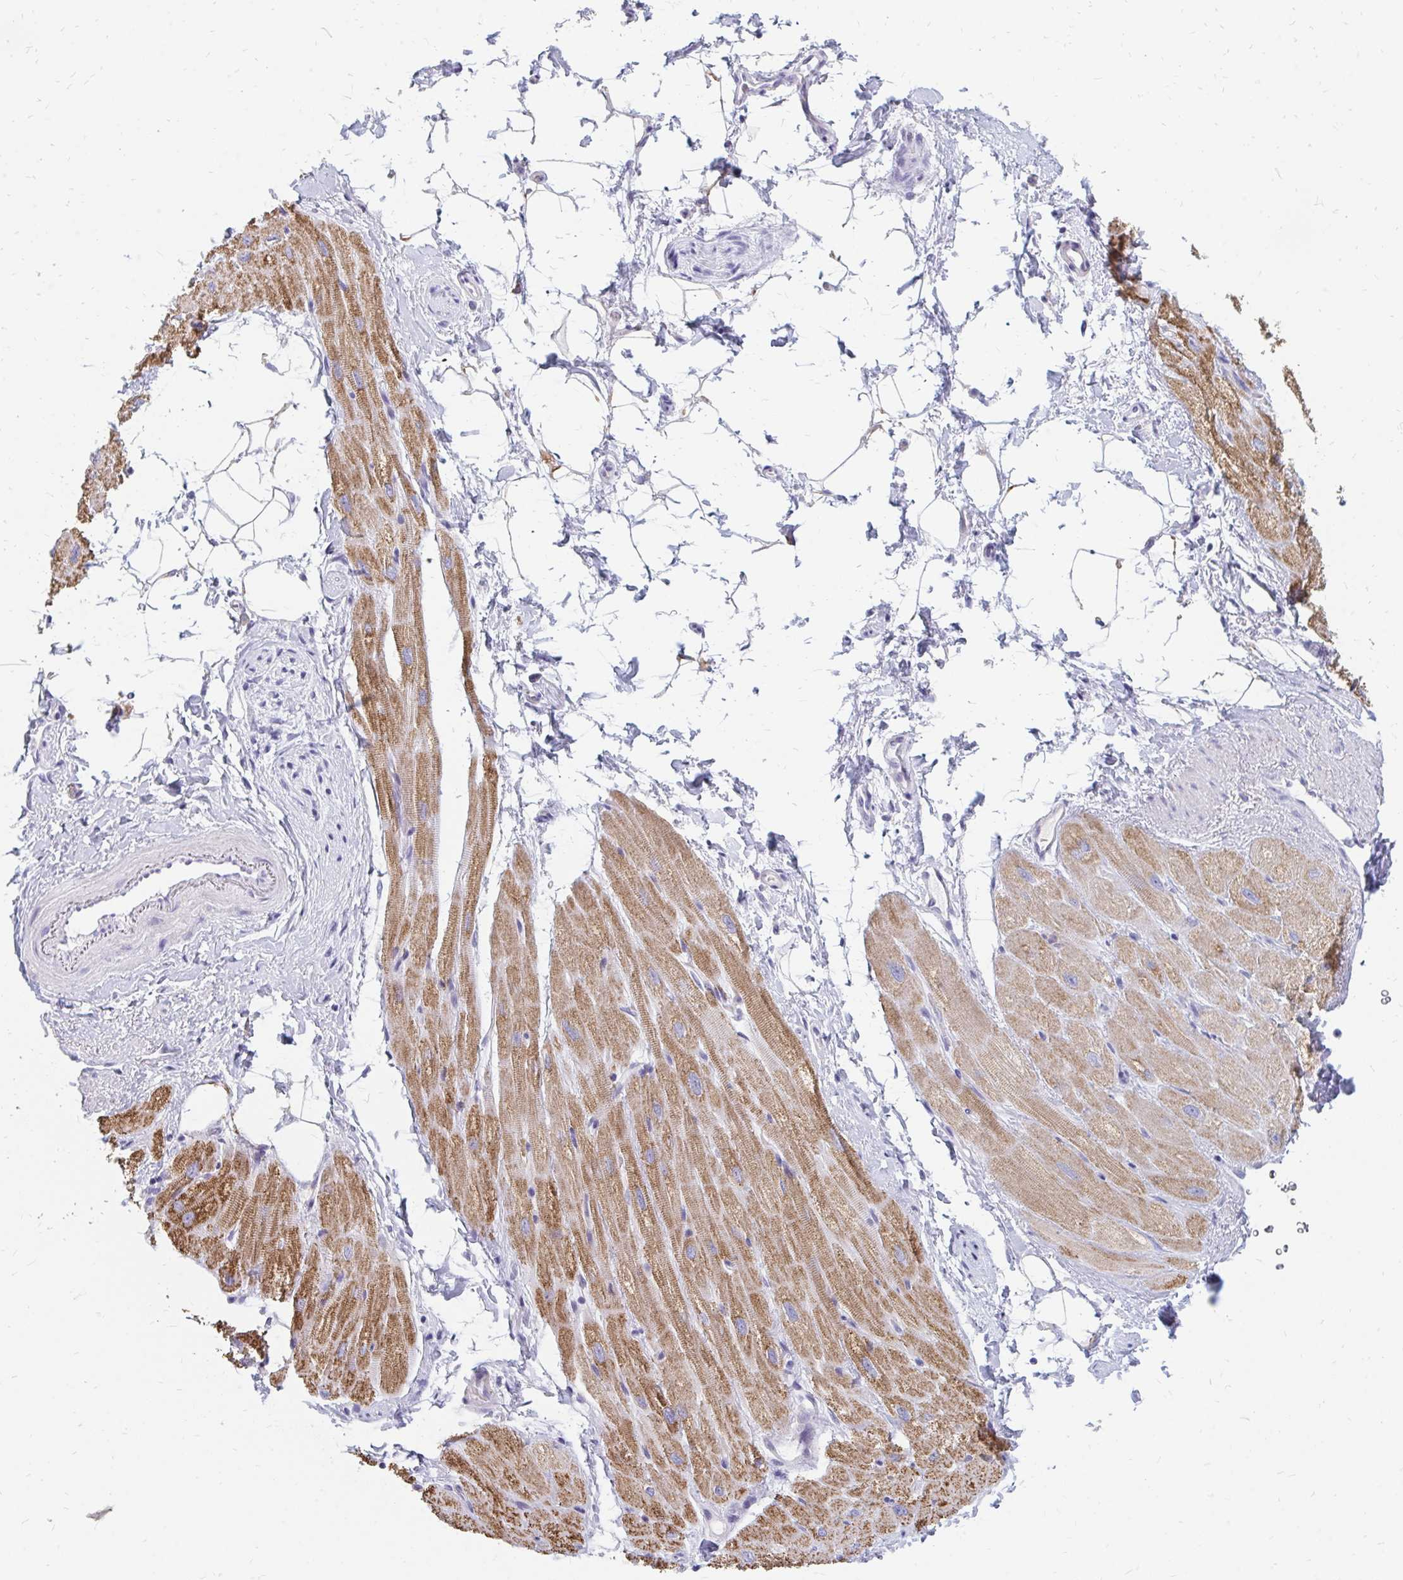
{"staining": {"intensity": "moderate", "quantity": ">75%", "location": "cytoplasmic/membranous"}, "tissue": "heart muscle", "cell_type": "Cardiomyocytes", "image_type": "normal", "snomed": [{"axis": "morphology", "description": "Normal tissue, NOS"}, {"axis": "topography", "description": "Heart"}], "caption": "Cardiomyocytes display medium levels of moderate cytoplasmic/membranous expression in about >75% of cells in unremarkable human heart muscle.", "gene": "OR10V1", "patient": {"sex": "male", "age": 62}}